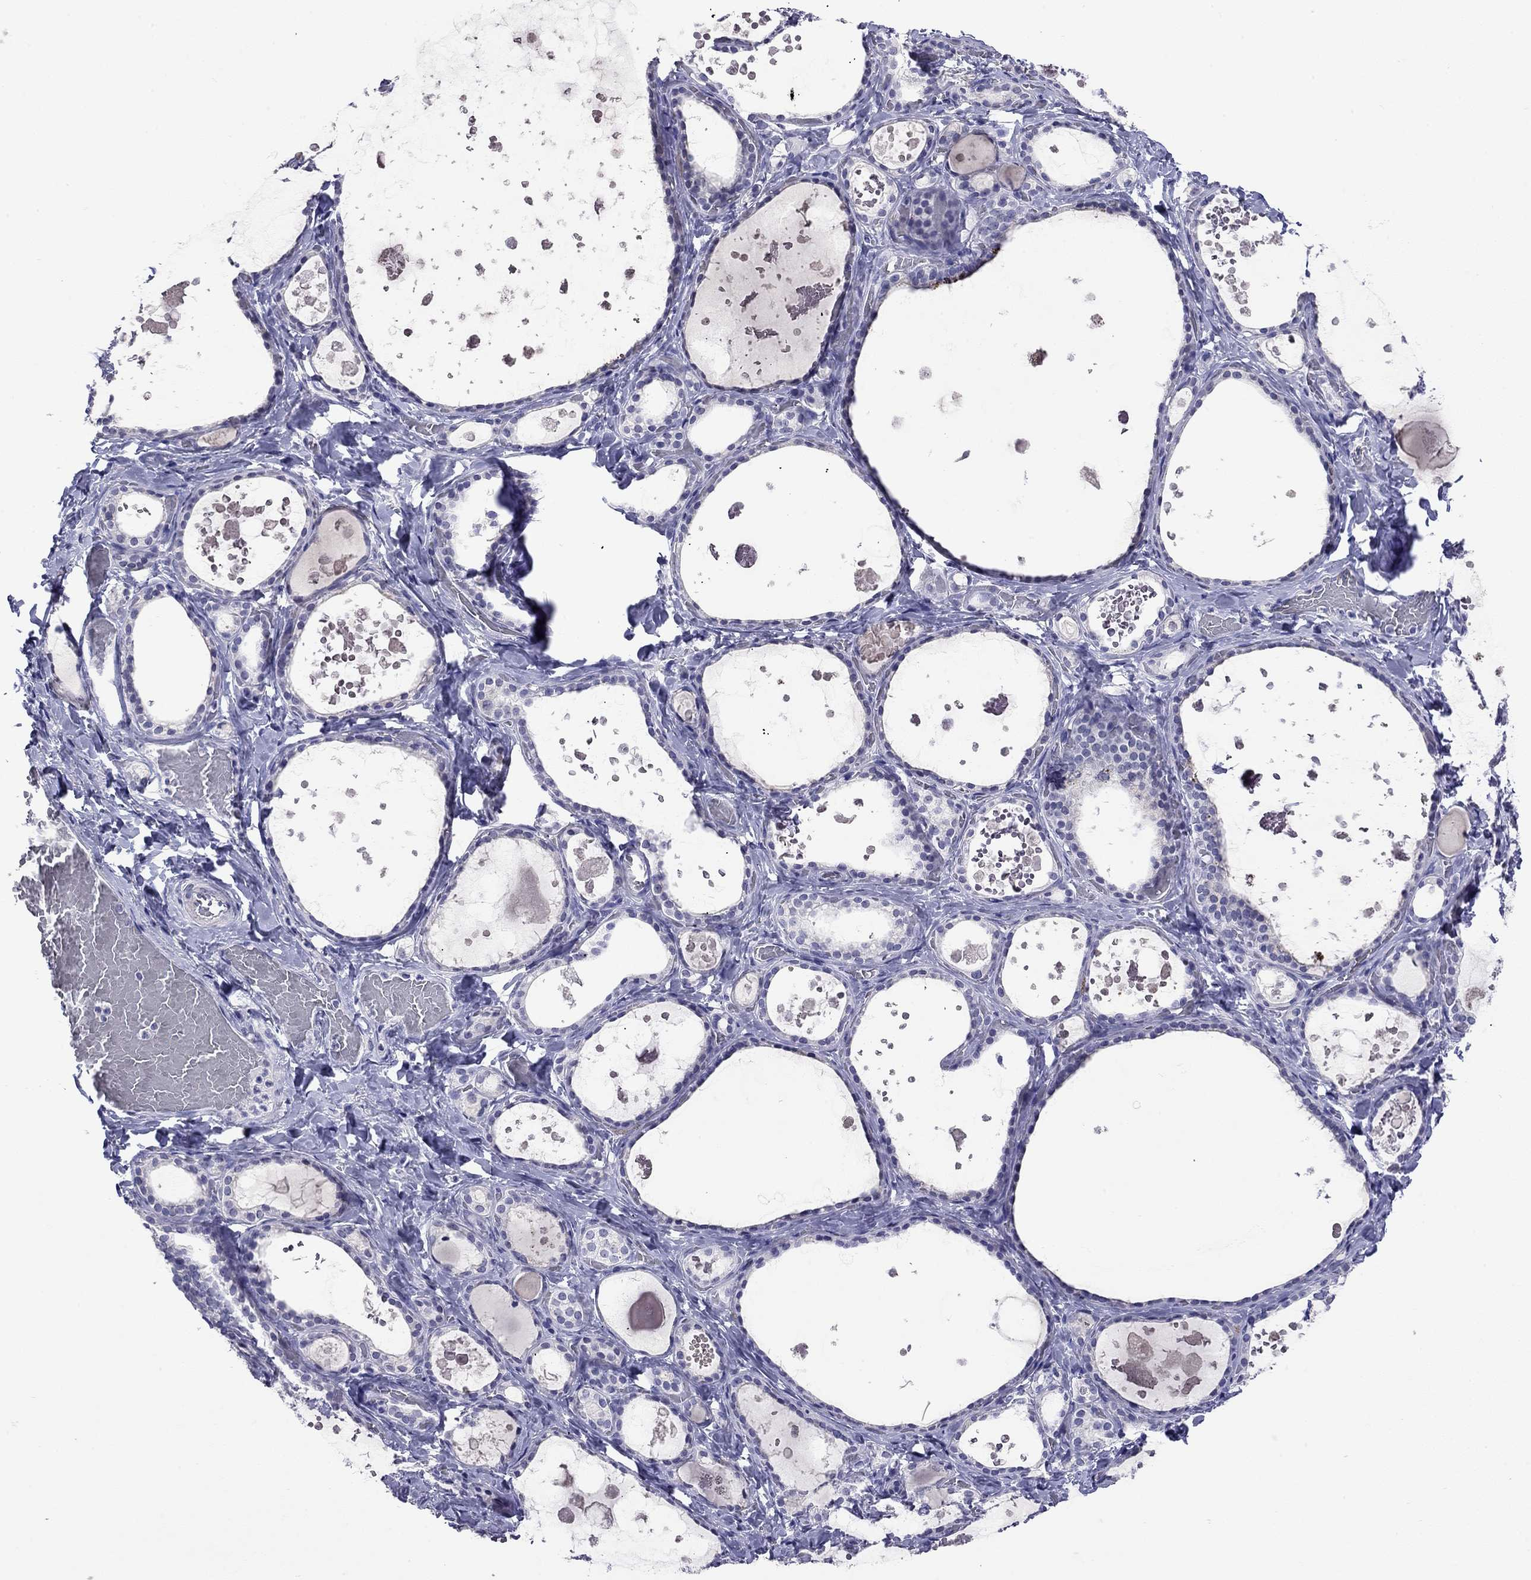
{"staining": {"intensity": "negative", "quantity": "none", "location": "none"}, "tissue": "thyroid gland", "cell_type": "Glandular cells", "image_type": "normal", "snomed": [{"axis": "morphology", "description": "Normal tissue, NOS"}, {"axis": "topography", "description": "Thyroid gland"}], "caption": "Immunohistochemistry (IHC) histopathology image of benign thyroid gland: human thyroid gland stained with DAB reveals no significant protein positivity in glandular cells. Nuclei are stained in blue.", "gene": "ARMC12", "patient": {"sex": "female", "age": 56}}